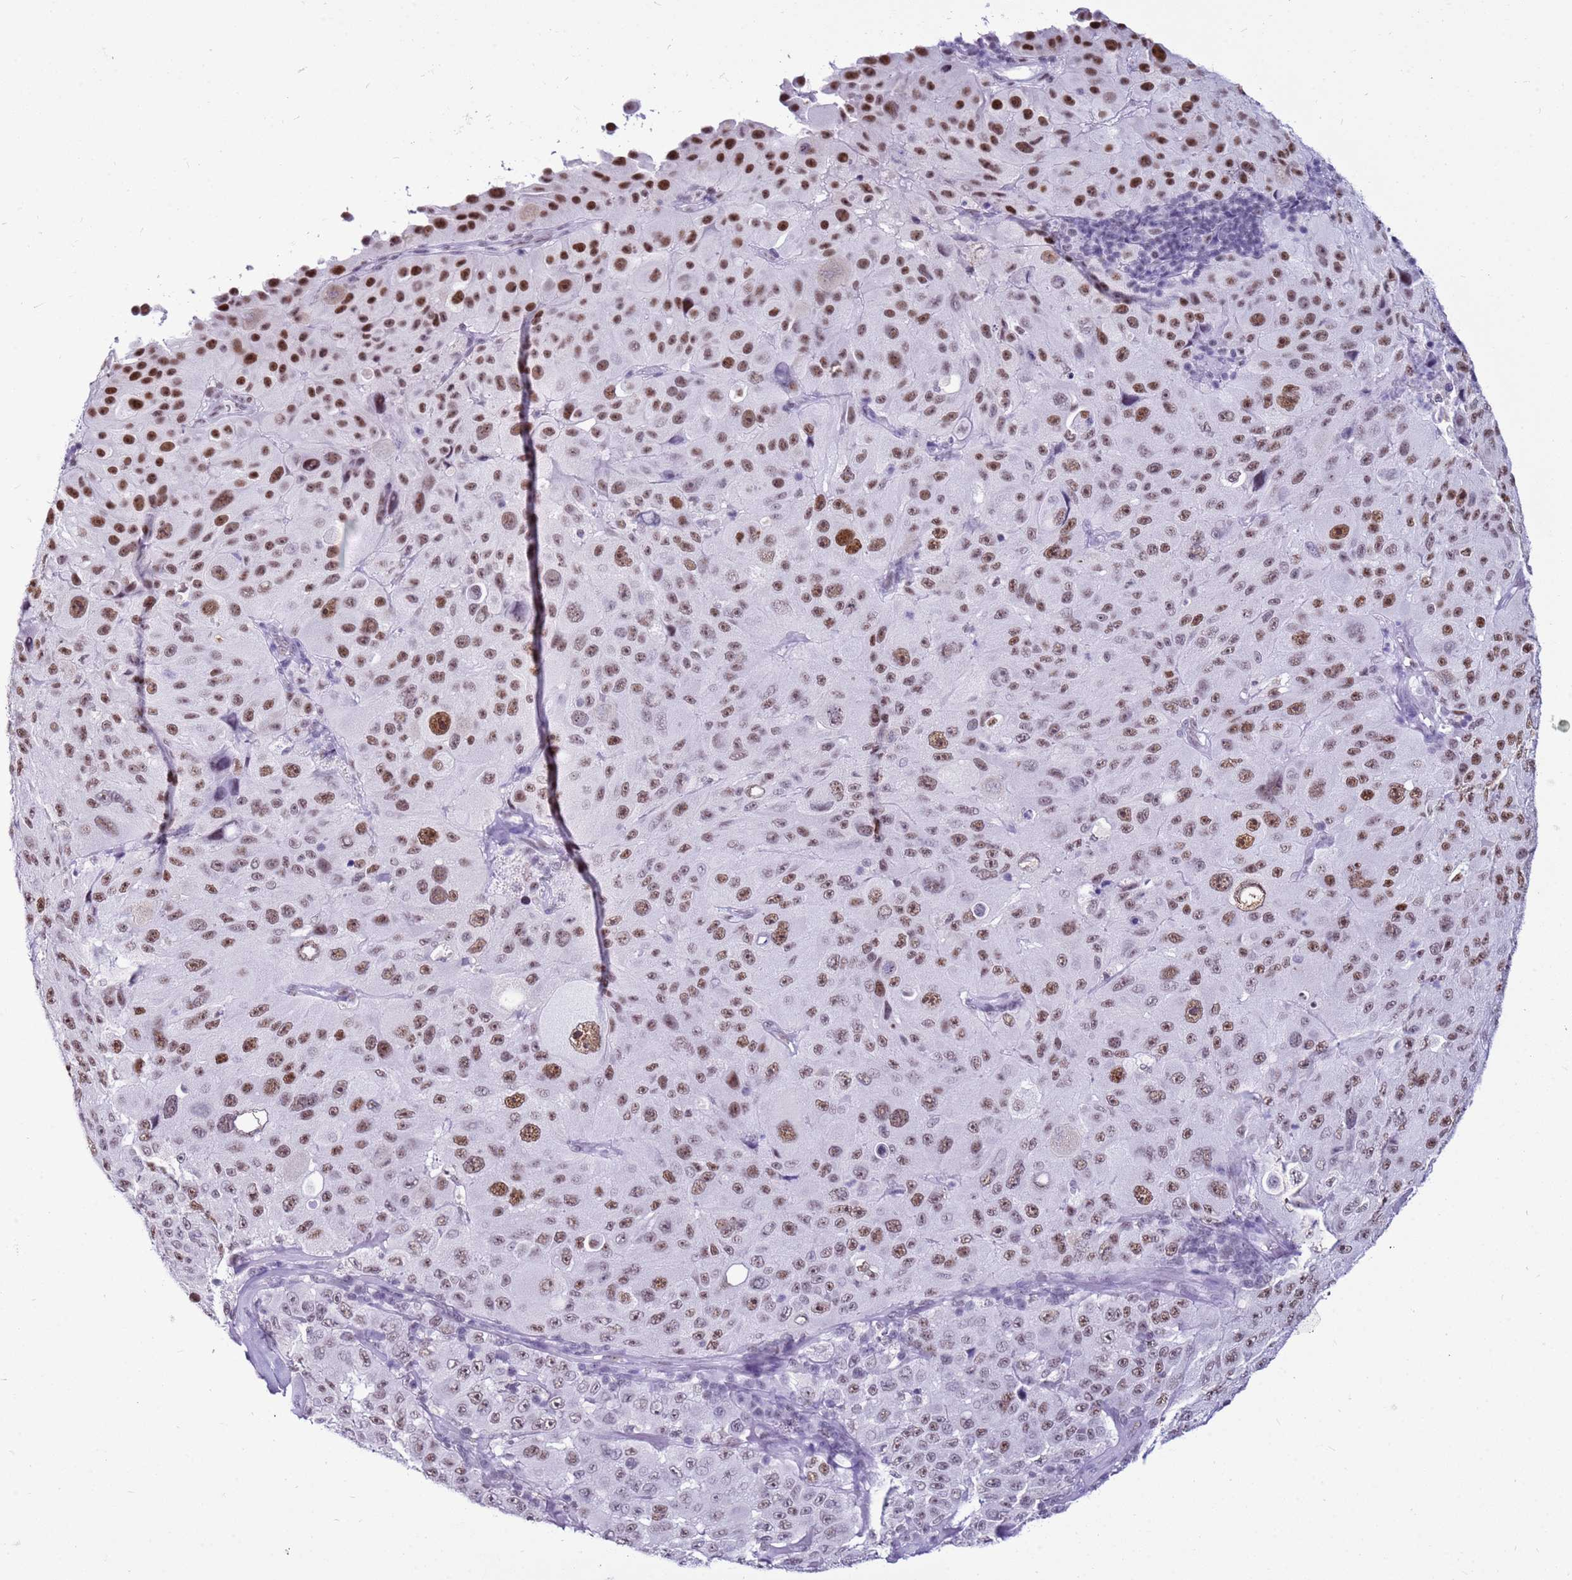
{"staining": {"intensity": "moderate", "quantity": ">75%", "location": "nuclear"}, "tissue": "melanoma", "cell_type": "Tumor cells", "image_type": "cancer", "snomed": [{"axis": "morphology", "description": "Malignant melanoma, Metastatic site"}, {"axis": "topography", "description": "Lymph node"}], "caption": "A photomicrograph of human melanoma stained for a protein exhibits moderate nuclear brown staining in tumor cells.", "gene": "DHX15", "patient": {"sex": "male", "age": 62}}